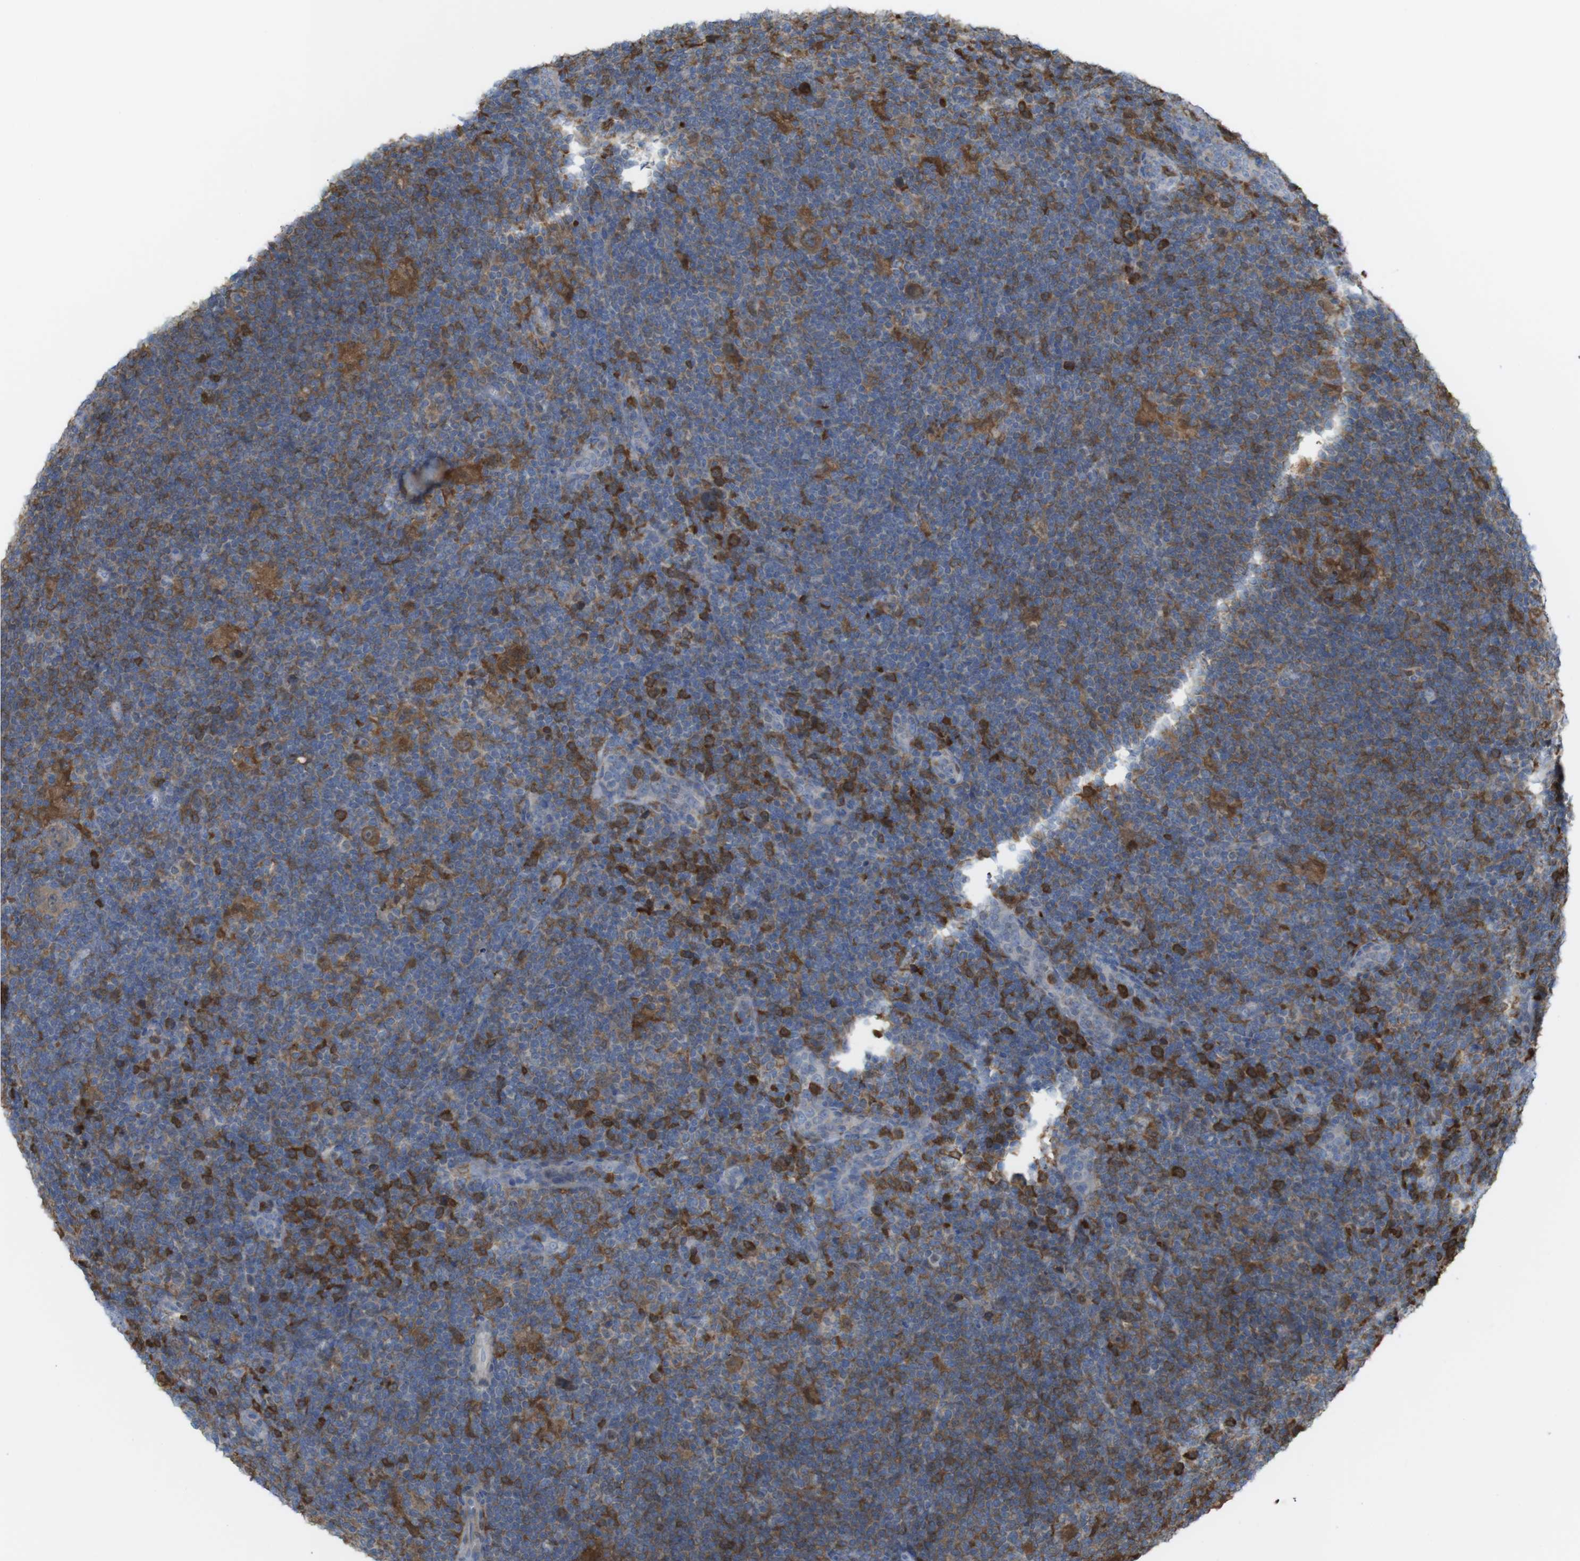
{"staining": {"intensity": "moderate", "quantity": "25%-75%", "location": "cytoplasmic/membranous"}, "tissue": "lymphoma", "cell_type": "Tumor cells", "image_type": "cancer", "snomed": [{"axis": "morphology", "description": "Hodgkin's disease, NOS"}, {"axis": "topography", "description": "Lymph node"}], "caption": "Hodgkin's disease stained with DAB IHC demonstrates medium levels of moderate cytoplasmic/membranous staining in approximately 25%-75% of tumor cells. (Brightfield microscopy of DAB IHC at high magnification).", "gene": "PRKCD", "patient": {"sex": "female", "age": 57}}